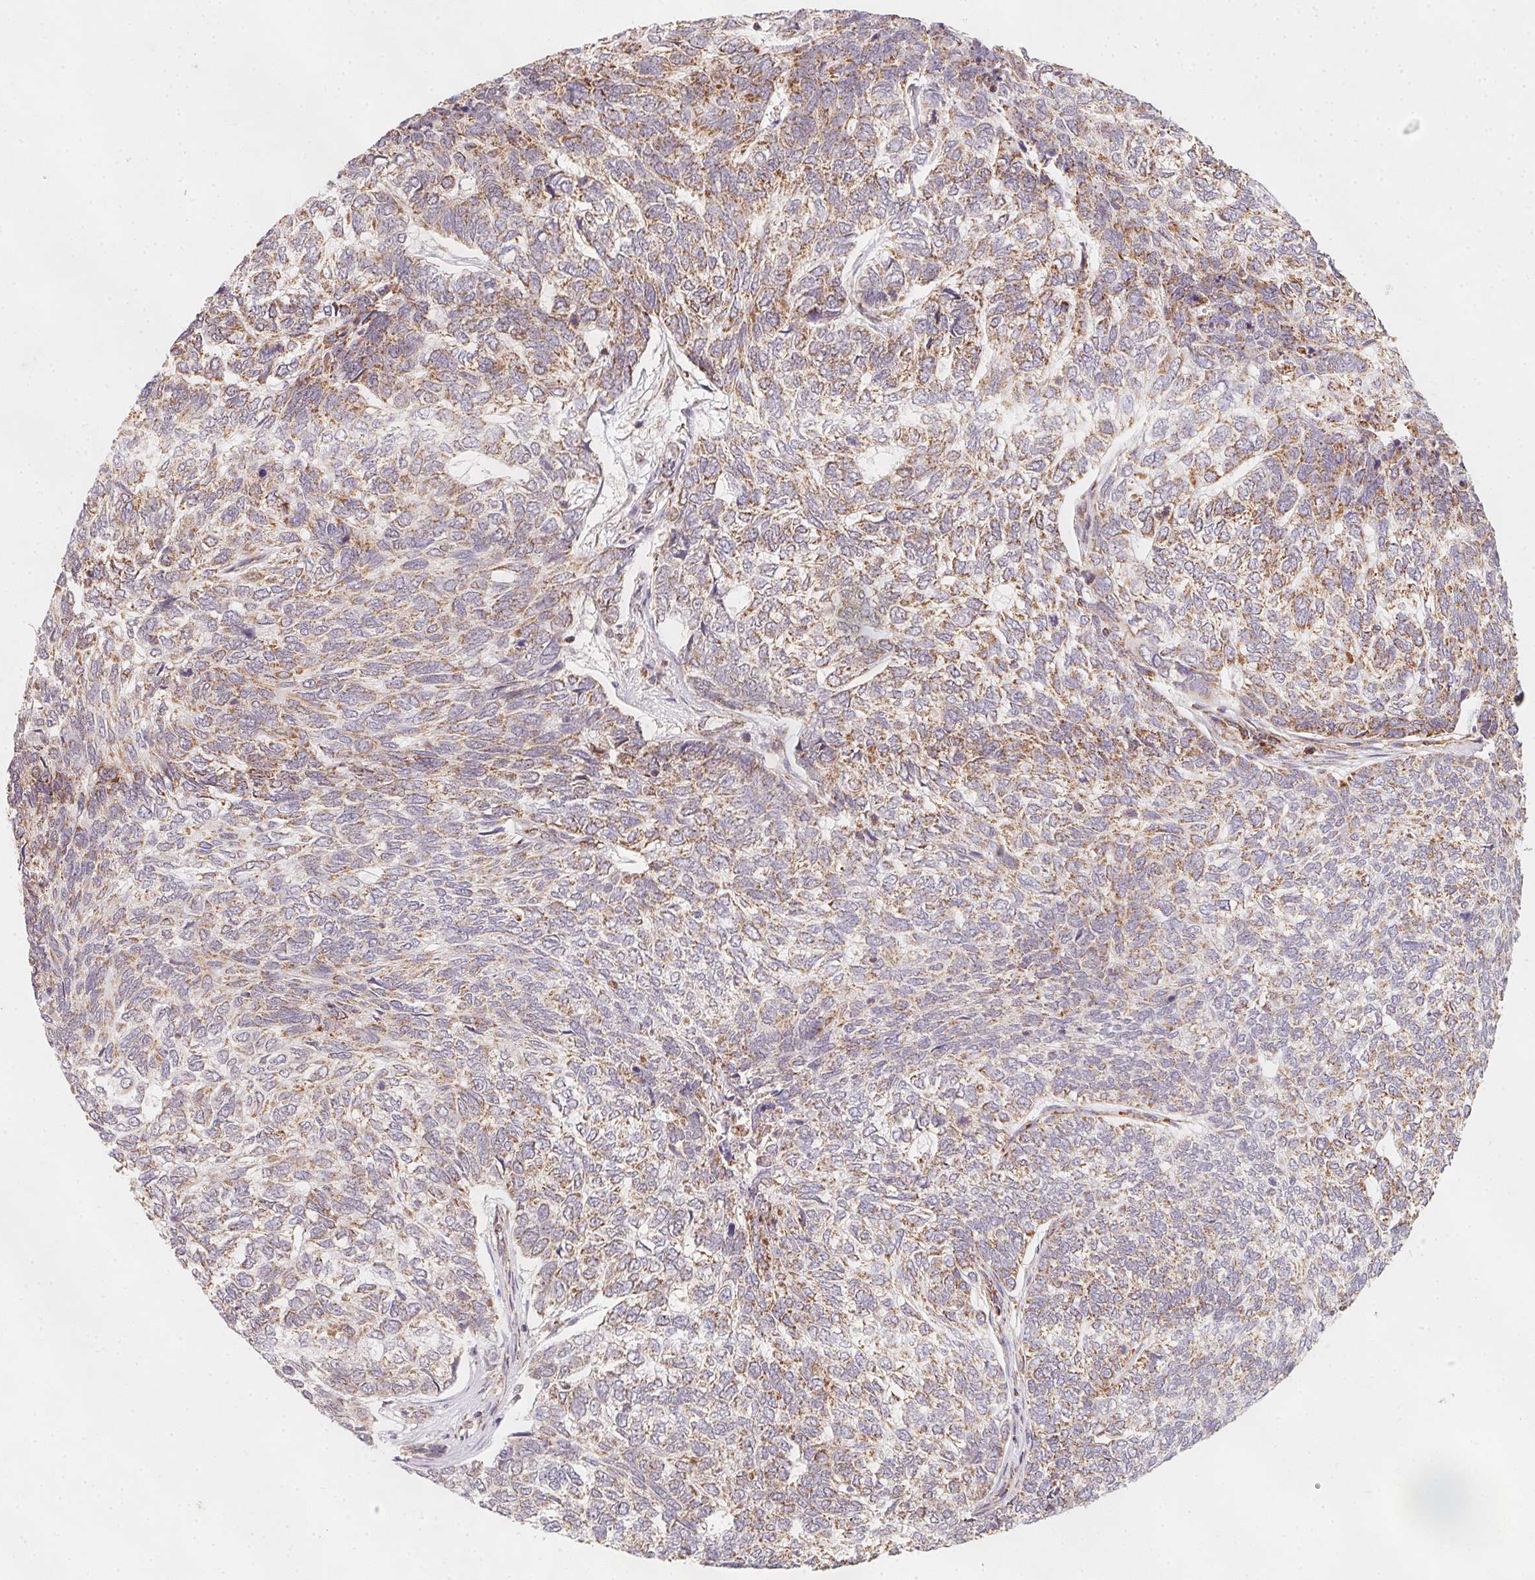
{"staining": {"intensity": "moderate", "quantity": "25%-75%", "location": "cytoplasmic/membranous"}, "tissue": "skin cancer", "cell_type": "Tumor cells", "image_type": "cancer", "snomed": [{"axis": "morphology", "description": "Basal cell carcinoma"}, {"axis": "topography", "description": "Skin"}], "caption": "Immunohistochemistry (IHC) micrograph of human skin basal cell carcinoma stained for a protein (brown), which displays medium levels of moderate cytoplasmic/membranous positivity in approximately 25%-75% of tumor cells.", "gene": "NDUFS6", "patient": {"sex": "female", "age": 65}}